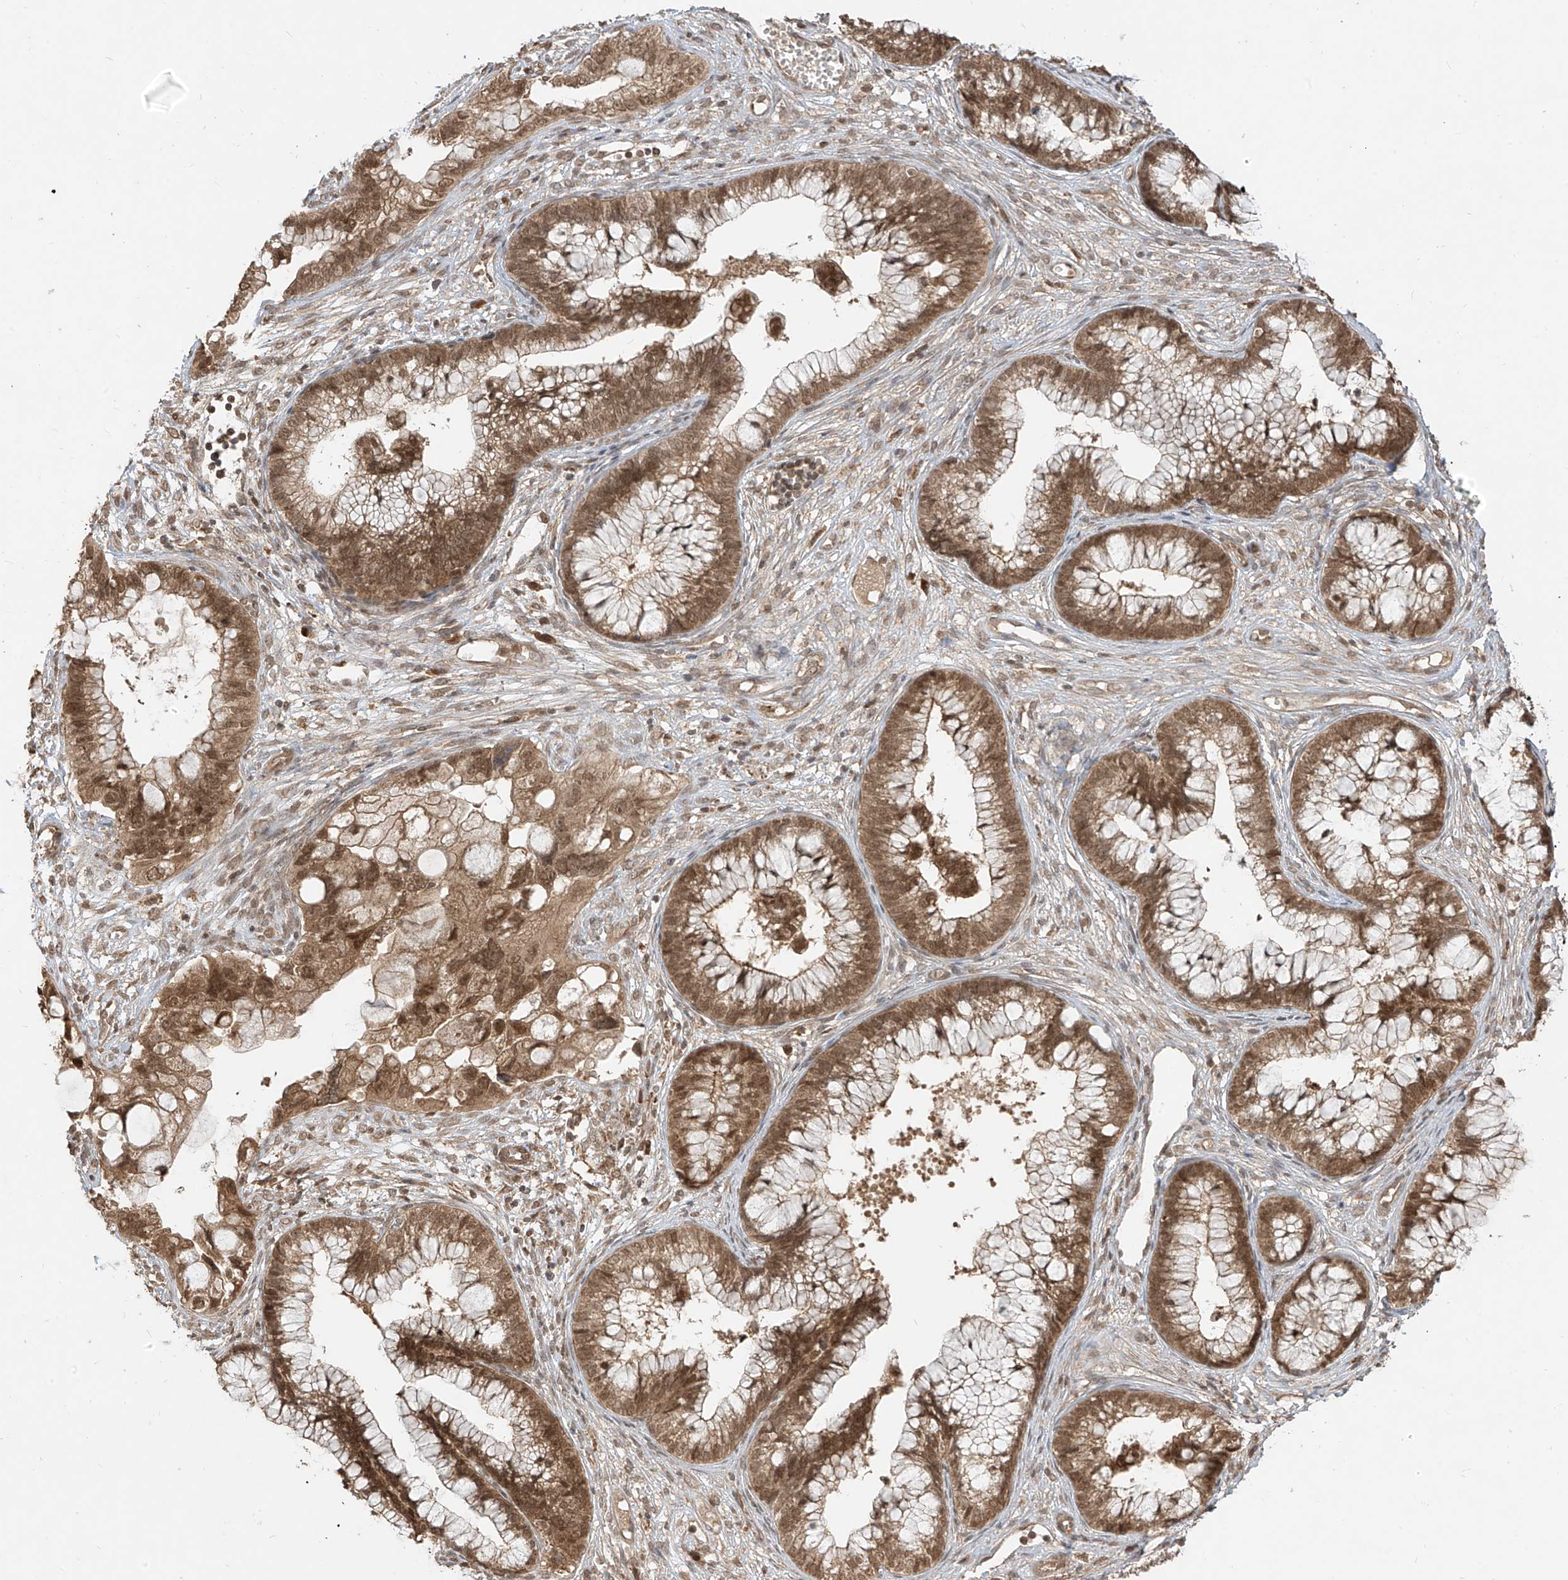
{"staining": {"intensity": "moderate", "quantity": ">75%", "location": "cytoplasmic/membranous,nuclear"}, "tissue": "cervical cancer", "cell_type": "Tumor cells", "image_type": "cancer", "snomed": [{"axis": "morphology", "description": "Adenocarcinoma, NOS"}, {"axis": "topography", "description": "Cervix"}], "caption": "This is a histology image of immunohistochemistry (IHC) staining of cervical cancer (adenocarcinoma), which shows moderate positivity in the cytoplasmic/membranous and nuclear of tumor cells.", "gene": "LCOR", "patient": {"sex": "female", "age": 44}}